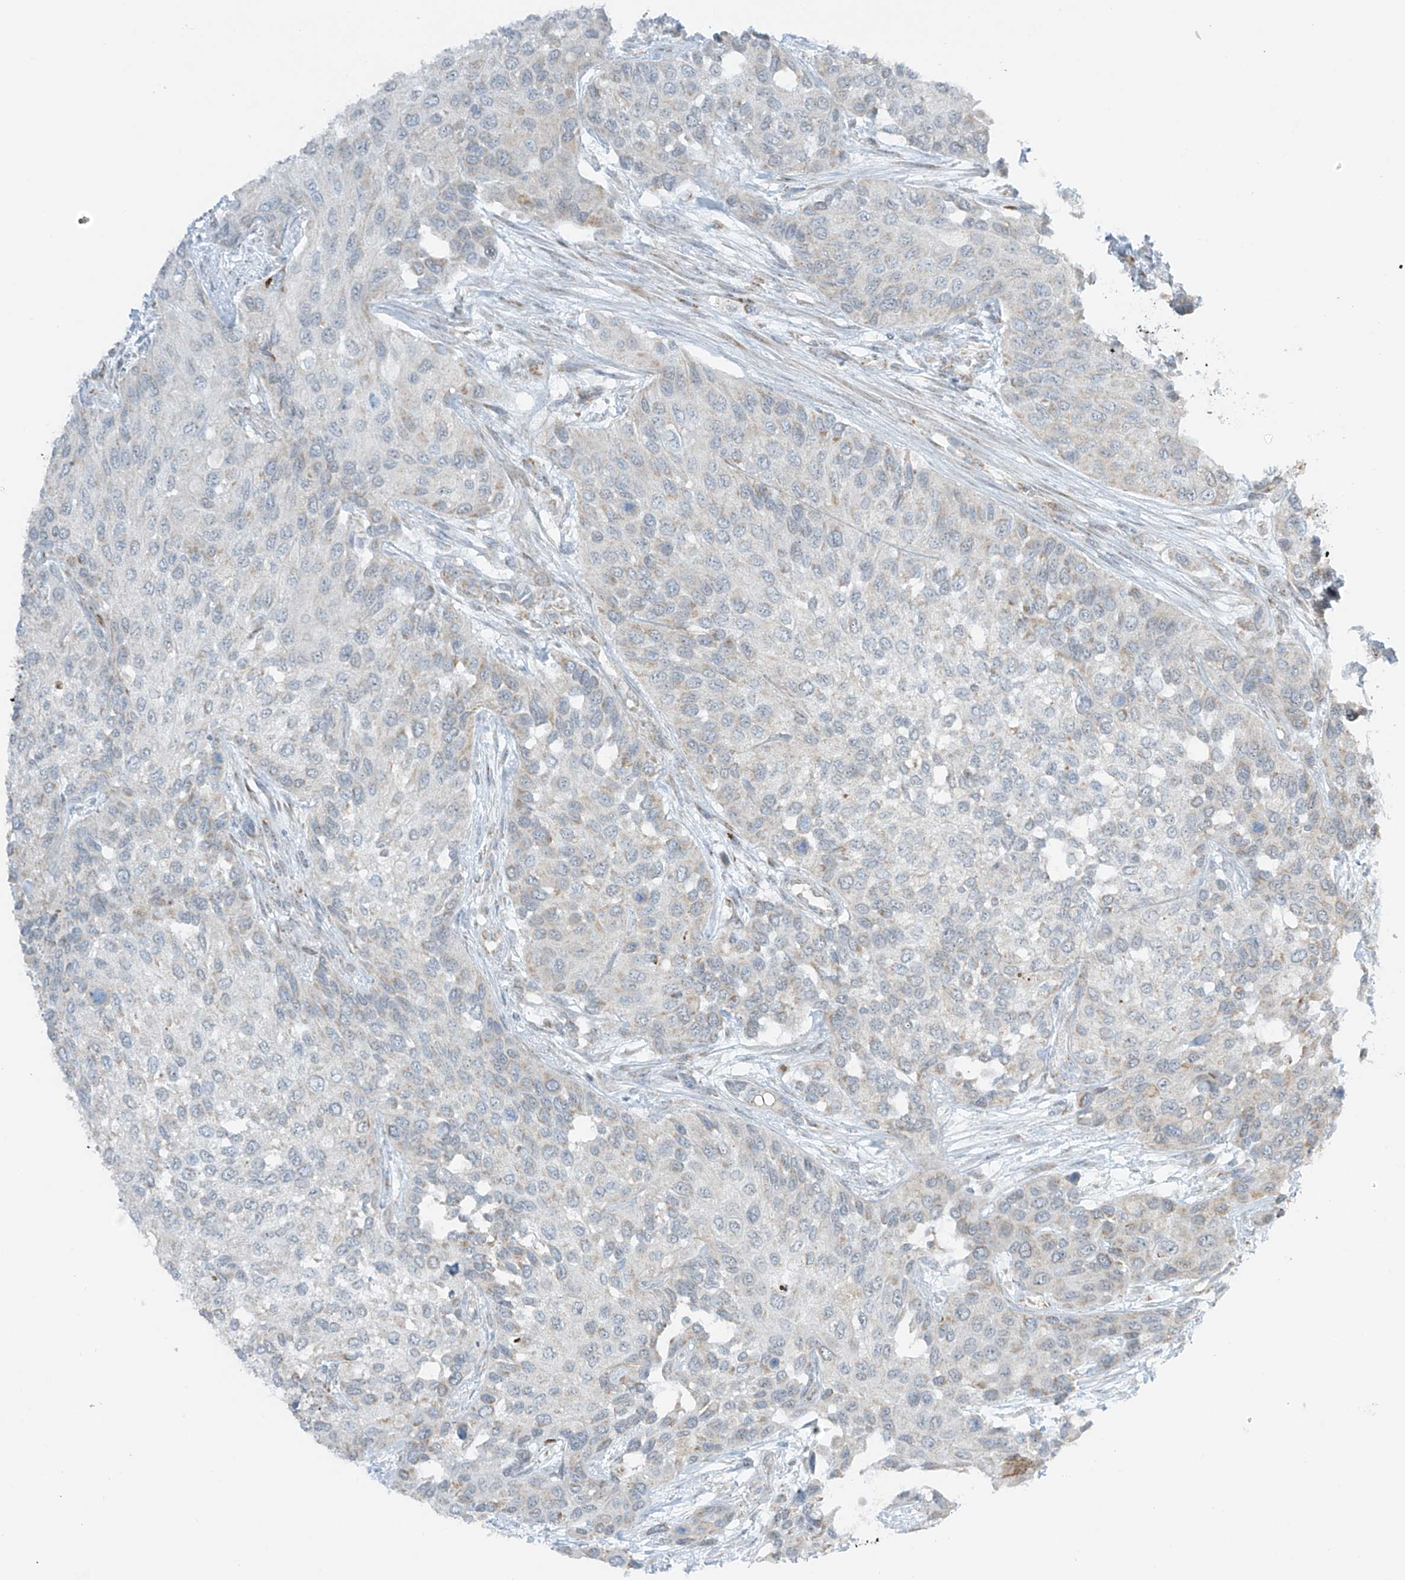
{"staining": {"intensity": "negative", "quantity": "none", "location": "none"}, "tissue": "urothelial cancer", "cell_type": "Tumor cells", "image_type": "cancer", "snomed": [{"axis": "morphology", "description": "Normal tissue, NOS"}, {"axis": "morphology", "description": "Urothelial carcinoma, High grade"}, {"axis": "topography", "description": "Vascular tissue"}, {"axis": "topography", "description": "Urinary bladder"}], "caption": "A histopathology image of urothelial cancer stained for a protein exhibits no brown staining in tumor cells. Brightfield microscopy of immunohistochemistry stained with DAB (brown) and hematoxylin (blue), captured at high magnification.", "gene": "SMDT1", "patient": {"sex": "female", "age": 56}}